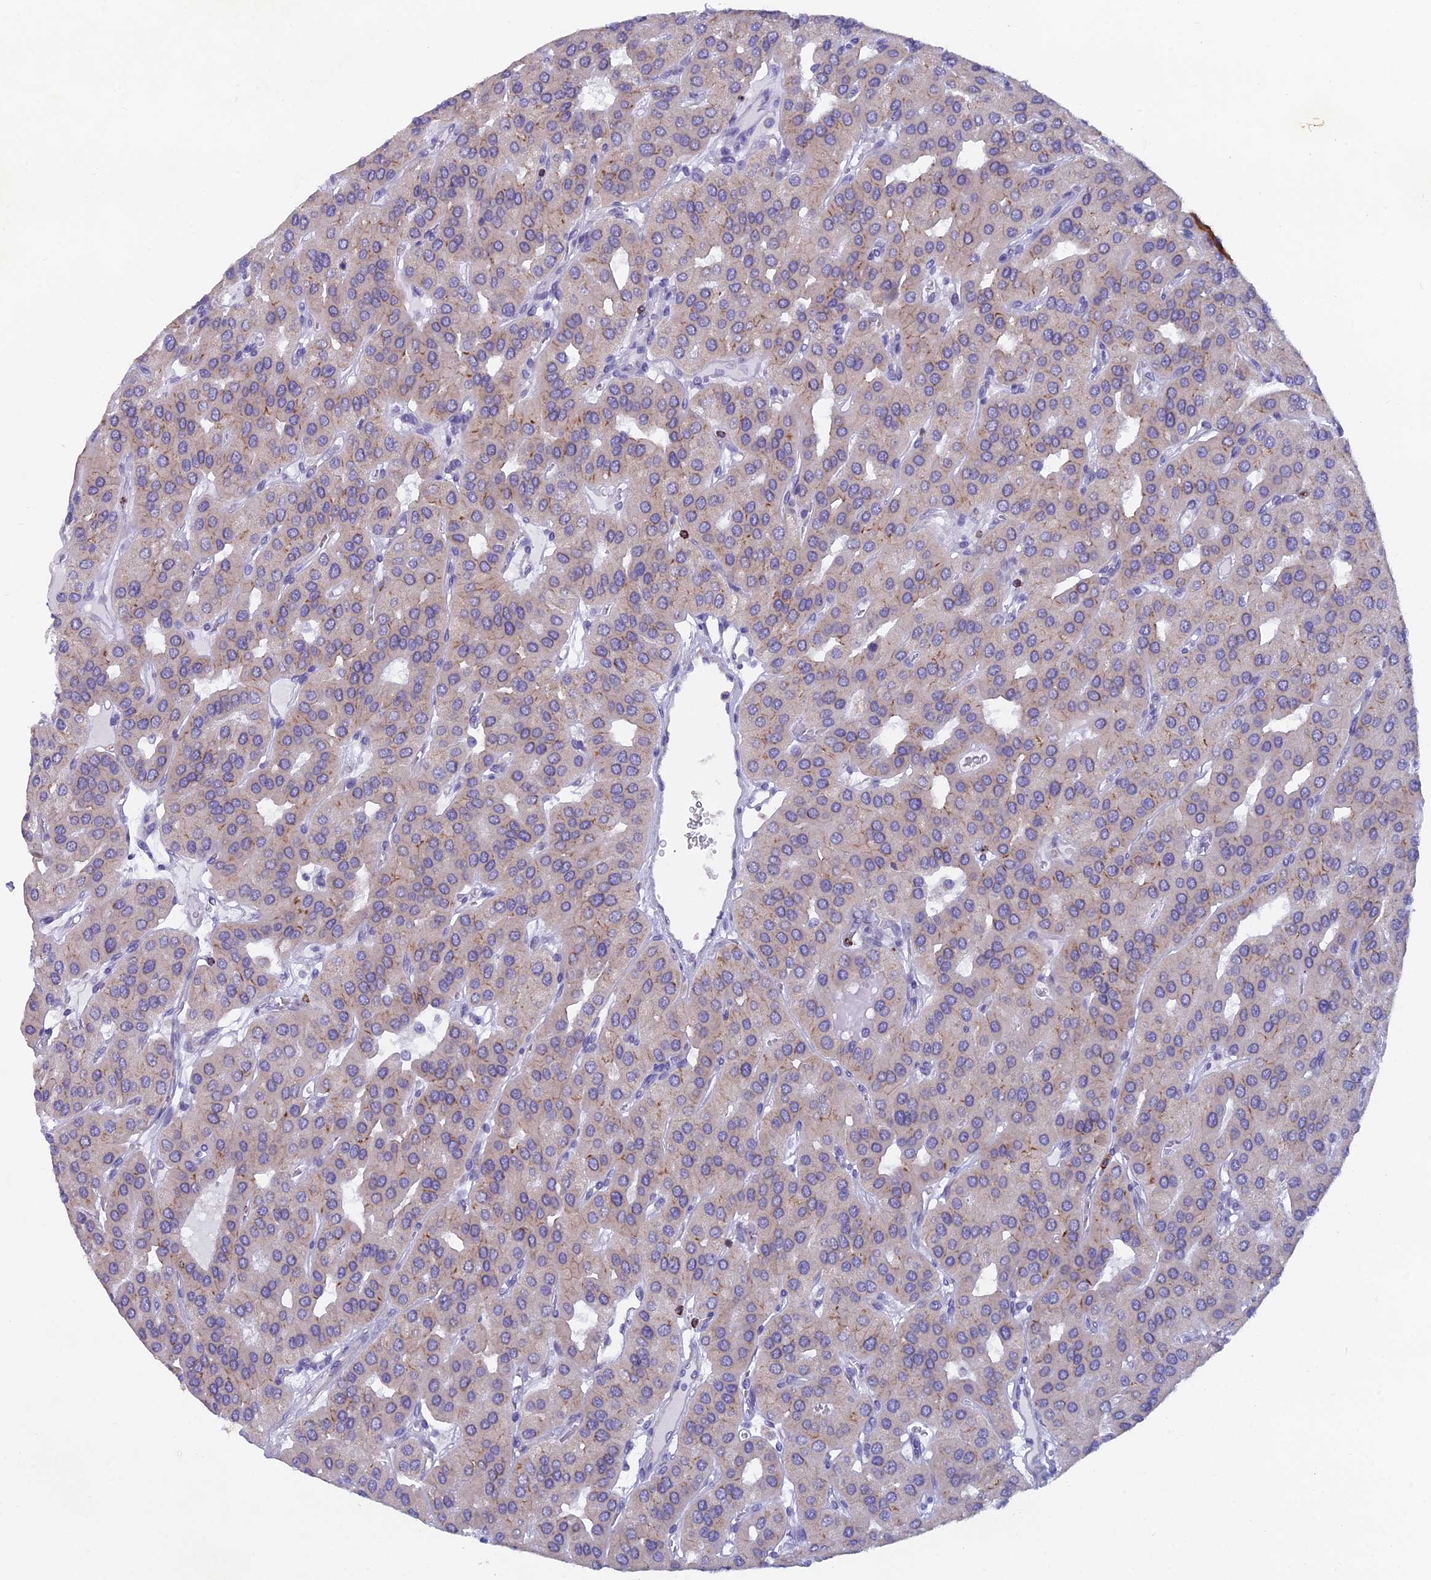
{"staining": {"intensity": "weak", "quantity": "<25%", "location": "cytoplasmic/membranous"}, "tissue": "parathyroid gland", "cell_type": "Glandular cells", "image_type": "normal", "snomed": [{"axis": "morphology", "description": "Normal tissue, NOS"}, {"axis": "morphology", "description": "Adenoma, NOS"}, {"axis": "topography", "description": "Parathyroid gland"}], "caption": "IHC image of benign parathyroid gland: human parathyroid gland stained with DAB demonstrates no significant protein staining in glandular cells.", "gene": "ABI3BP", "patient": {"sex": "female", "age": 86}}